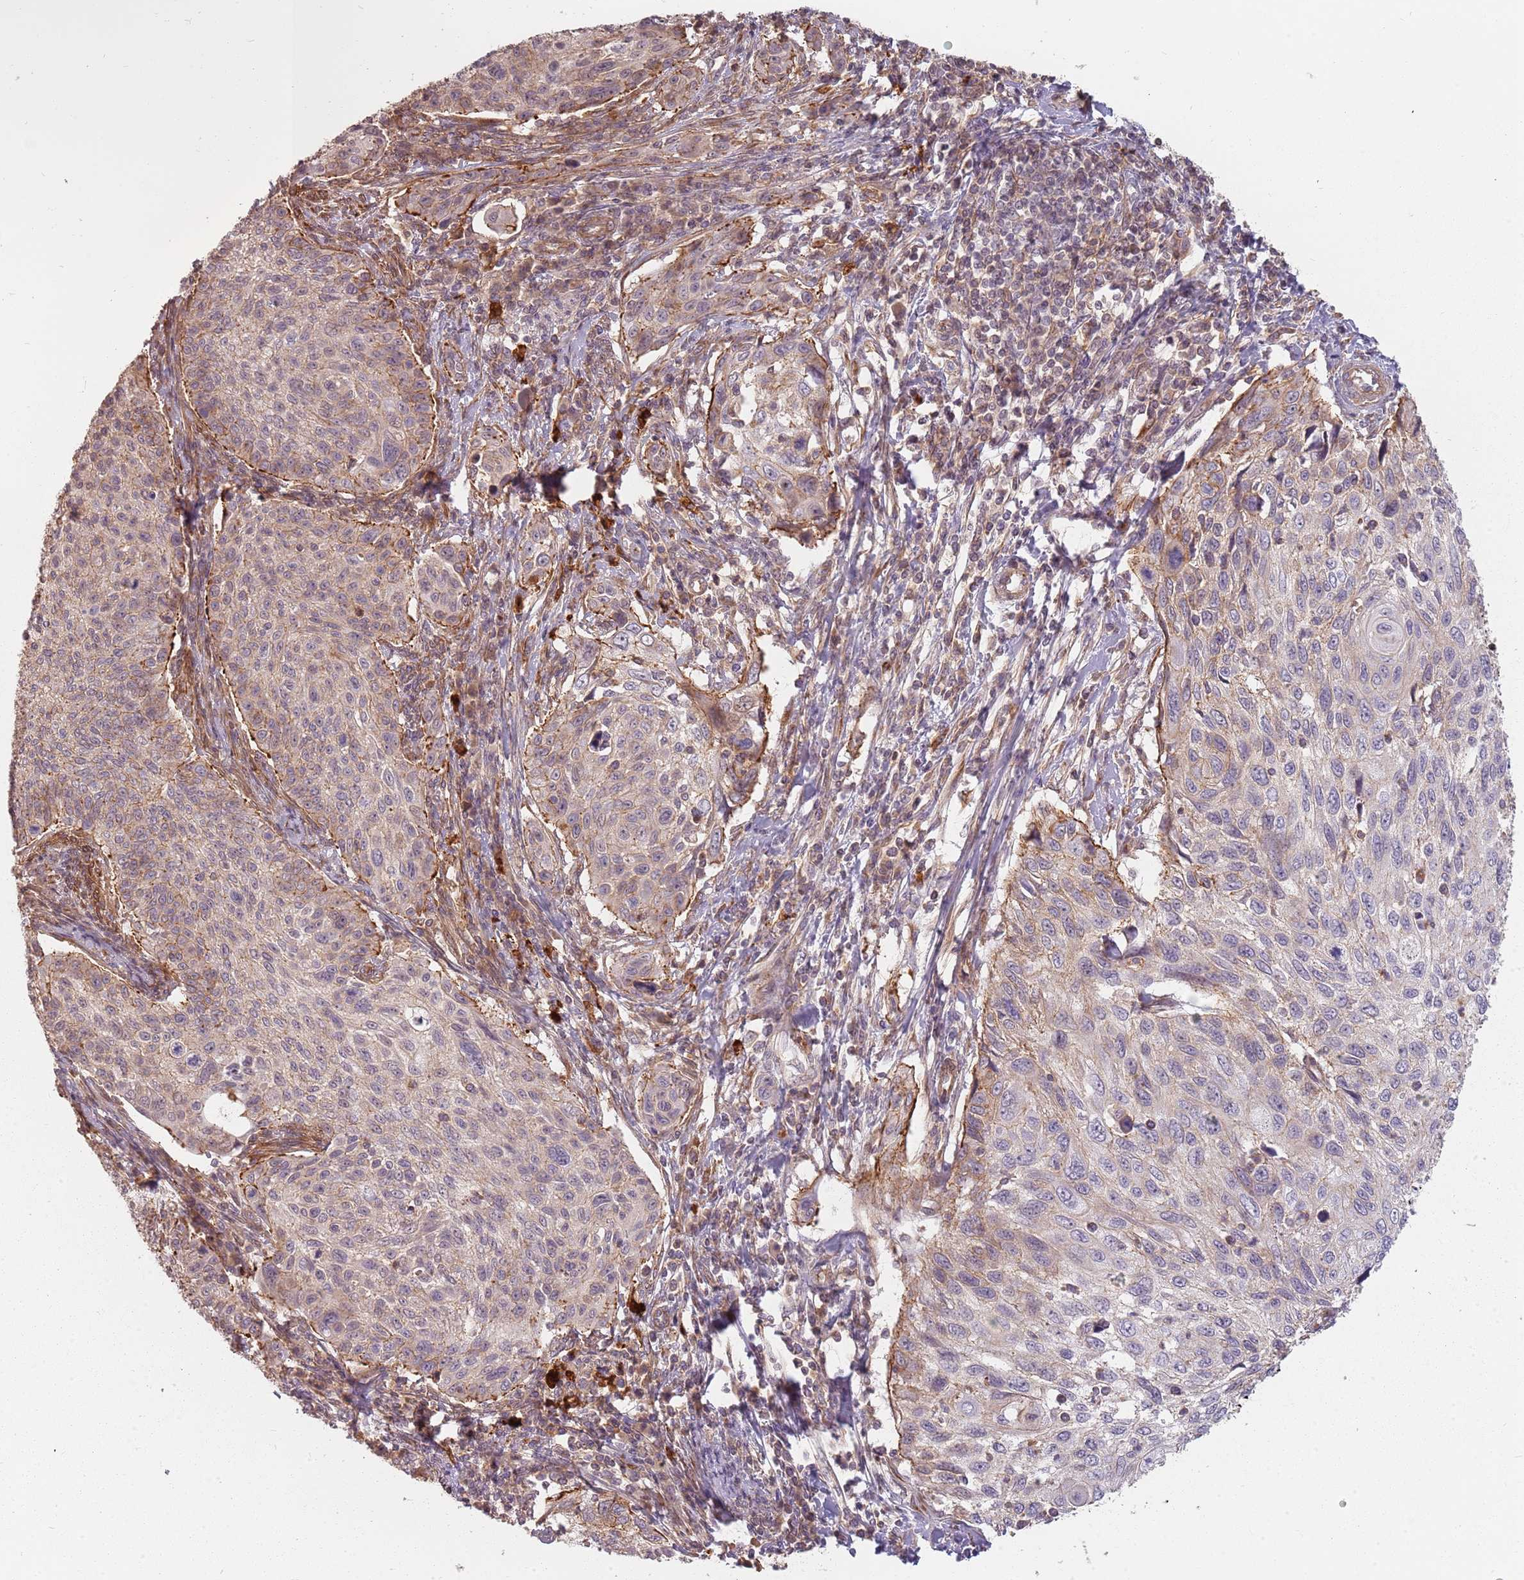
{"staining": {"intensity": "weak", "quantity": "<25%", "location": "cytoplasmic/membranous"}, "tissue": "cervical cancer", "cell_type": "Tumor cells", "image_type": "cancer", "snomed": [{"axis": "morphology", "description": "Squamous cell carcinoma, NOS"}, {"axis": "topography", "description": "Cervix"}], "caption": "A micrograph of cervical squamous cell carcinoma stained for a protein exhibits no brown staining in tumor cells.", "gene": "PPP1R14C", "patient": {"sex": "female", "age": 70}}